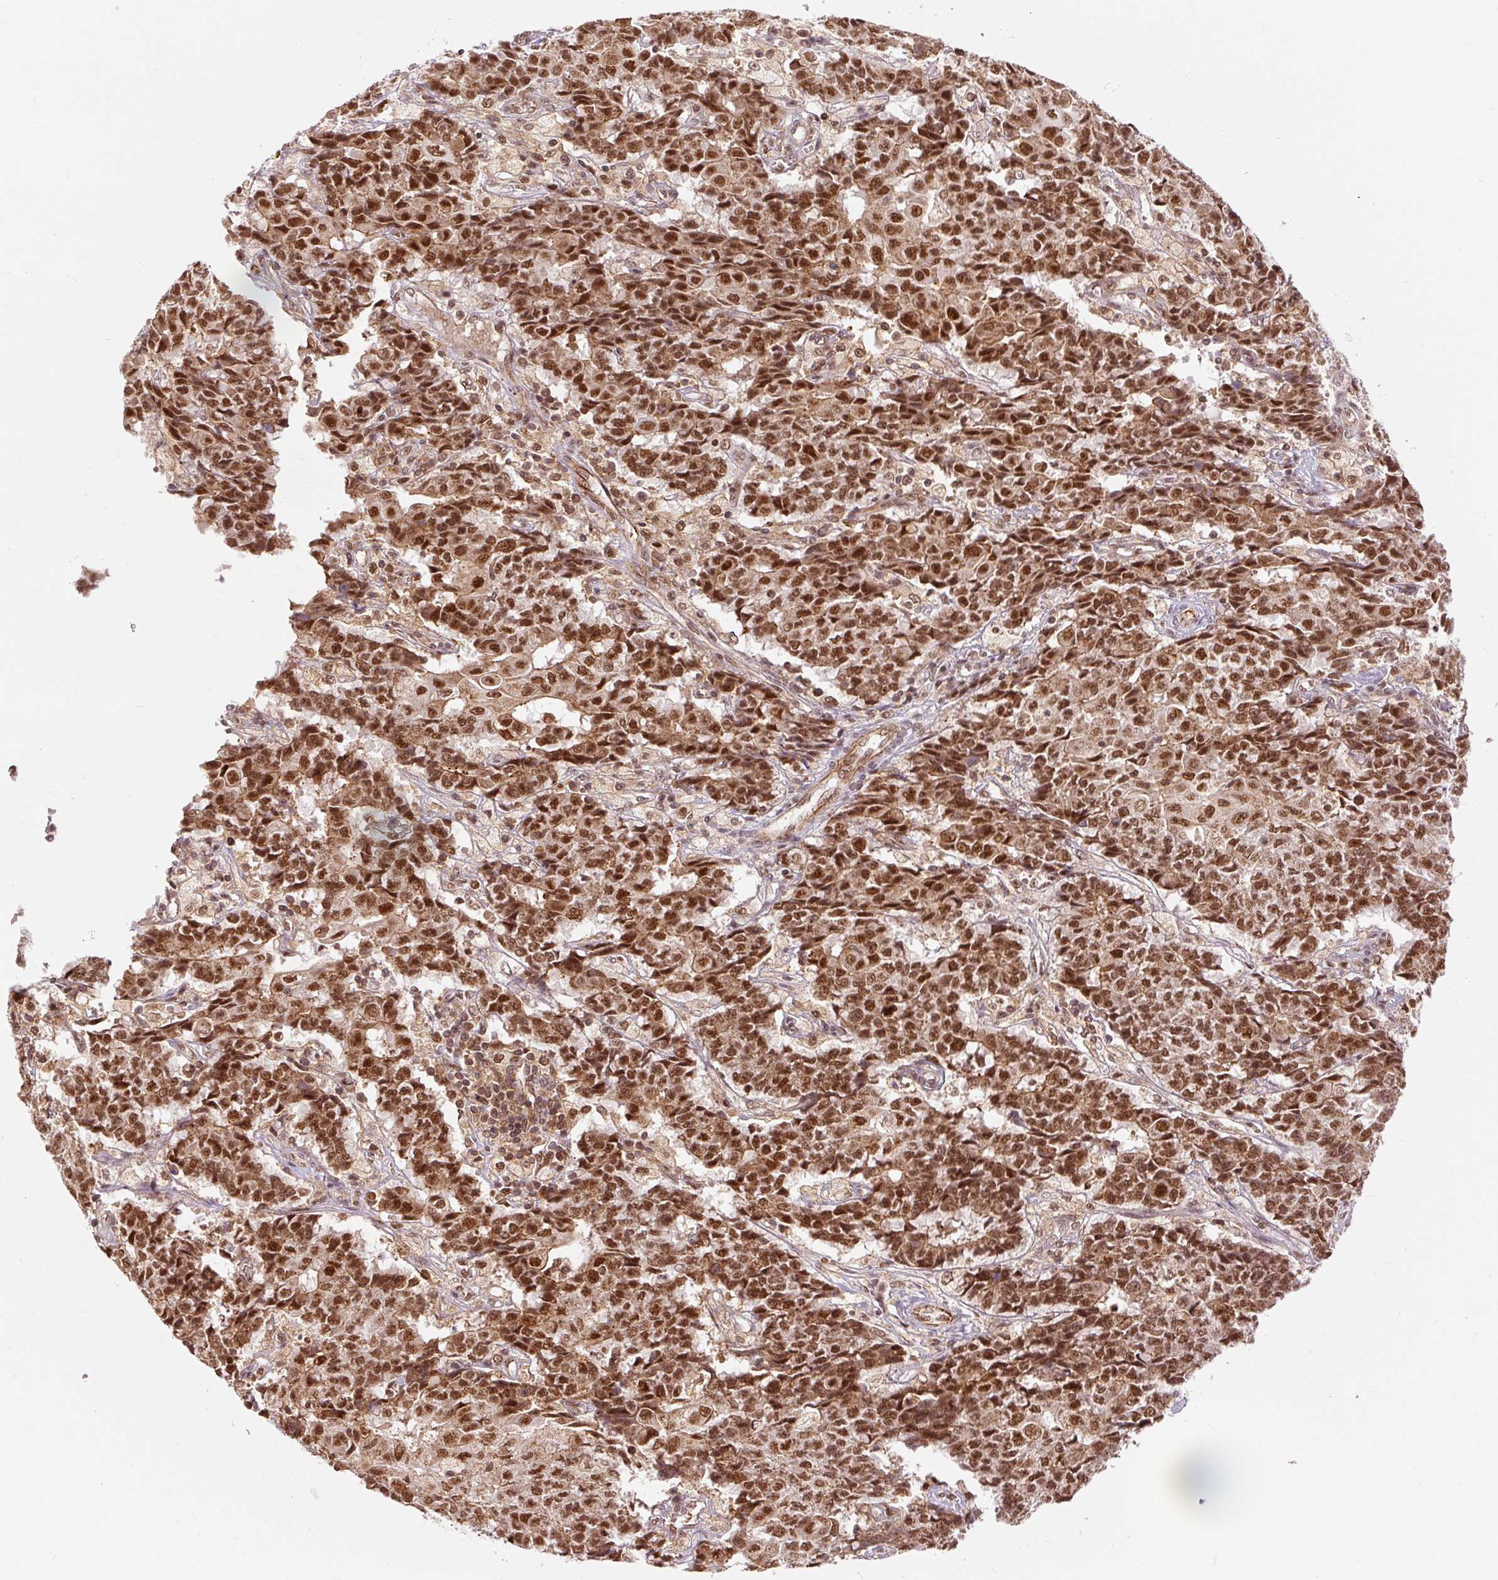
{"staining": {"intensity": "strong", "quantity": ">75%", "location": "nuclear"}, "tissue": "ovarian cancer", "cell_type": "Tumor cells", "image_type": "cancer", "snomed": [{"axis": "morphology", "description": "Carcinoma, endometroid"}, {"axis": "topography", "description": "Ovary"}], "caption": "High-magnification brightfield microscopy of endometroid carcinoma (ovarian) stained with DAB (brown) and counterstained with hematoxylin (blue). tumor cells exhibit strong nuclear staining is identified in approximately>75% of cells.", "gene": "CSTF1", "patient": {"sex": "female", "age": 42}}